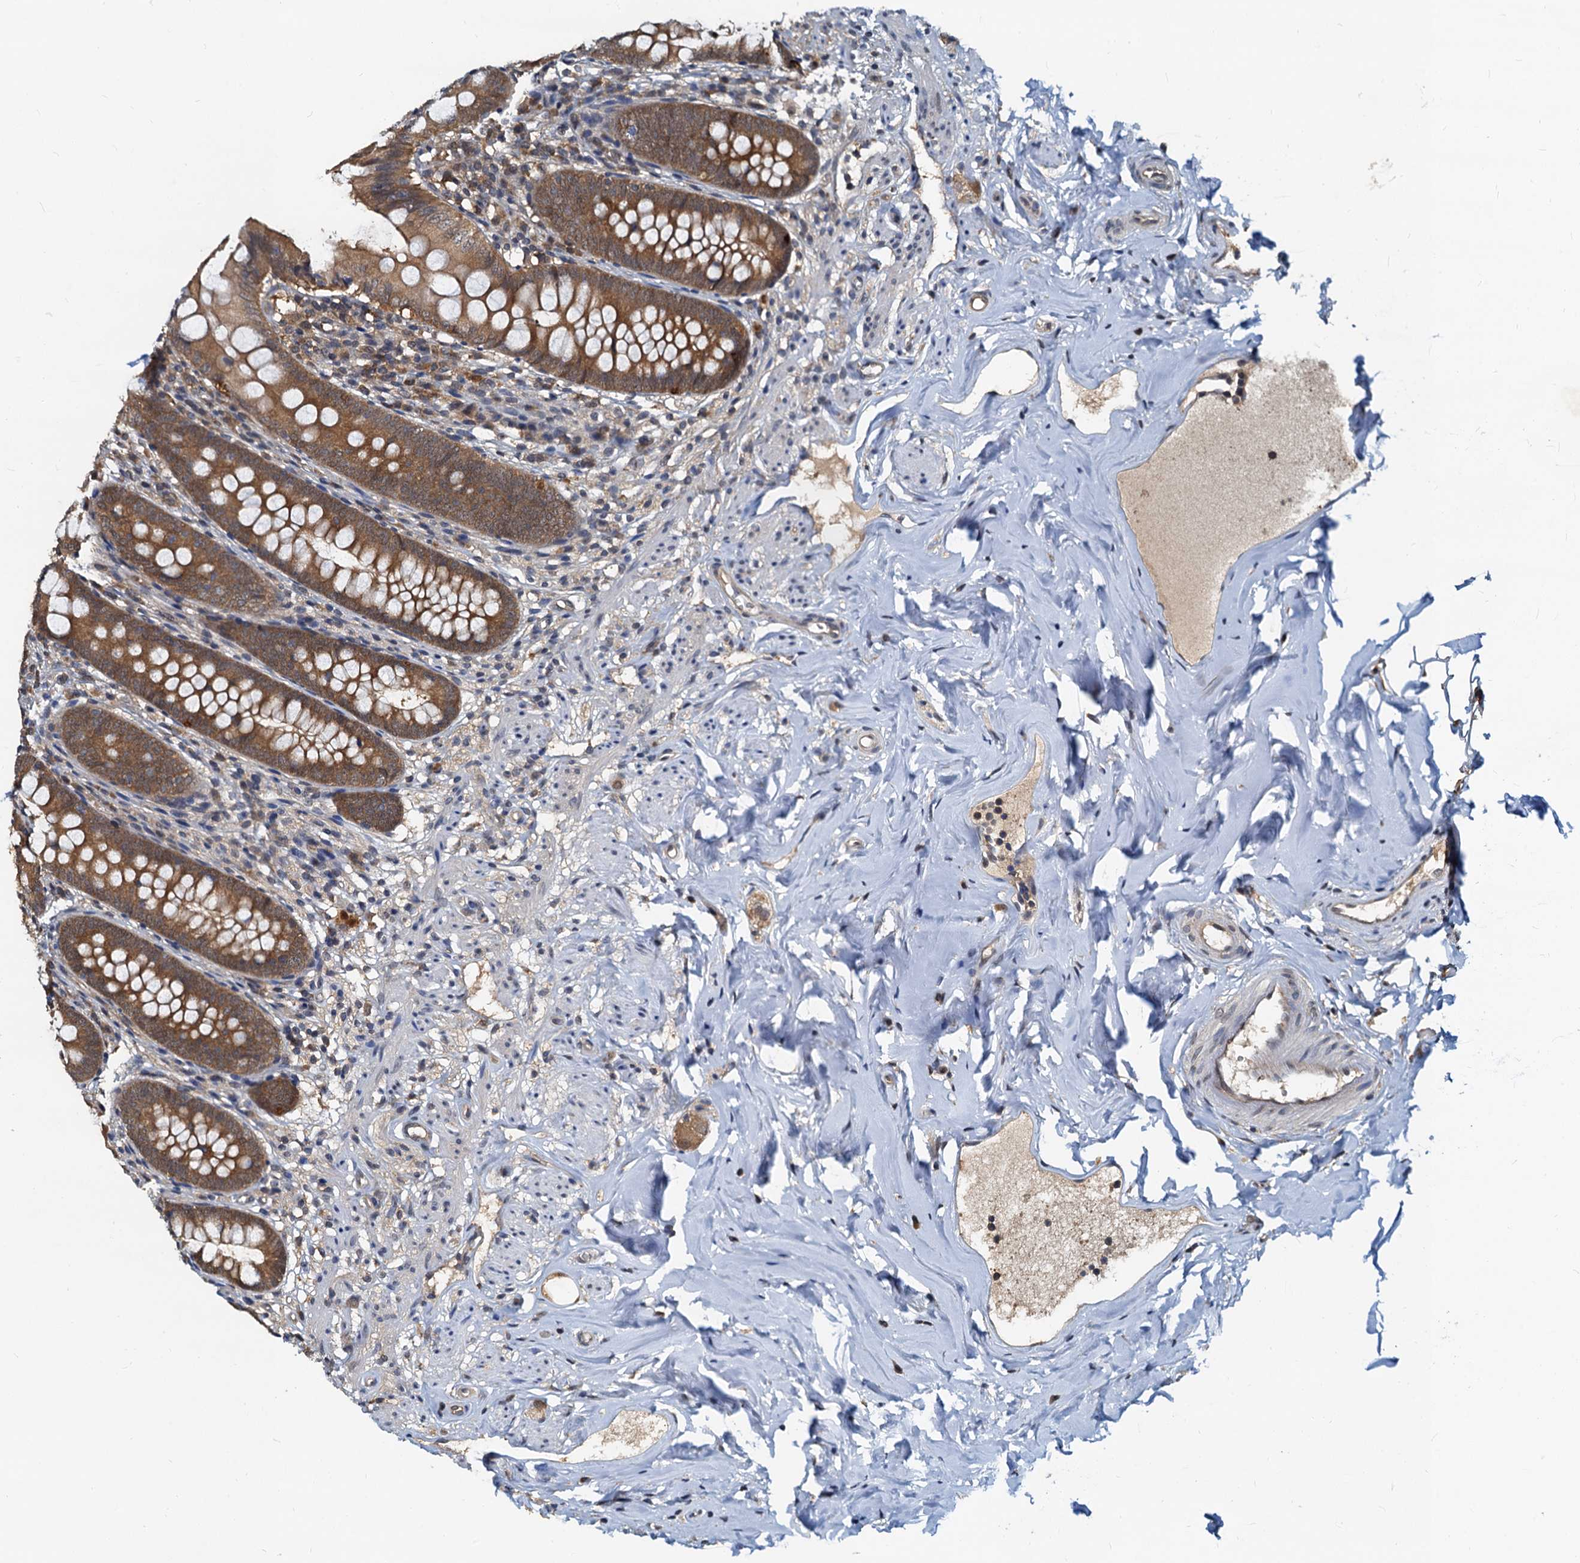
{"staining": {"intensity": "moderate", "quantity": ">75%", "location": "cytoplasmic/membranous"}, "tissue": "appendix", "cell_type": "Glandular cells", "image_type": "normal", "snomed": [{"axis": "morphology", "description": "Normal tissue, NOS"}, {"axis": "topography", "description": "Appendix"}], "caption": "The micrograph displays staining of normal appendix, revealing moderate cytoplasmic/membranous protein staining (brown color) within glandular cells. The protein is shown in brown color, while the nuclei are stained blue.", "gene": "PTGES3", "patient": {"sex": "female", "age": 51}}